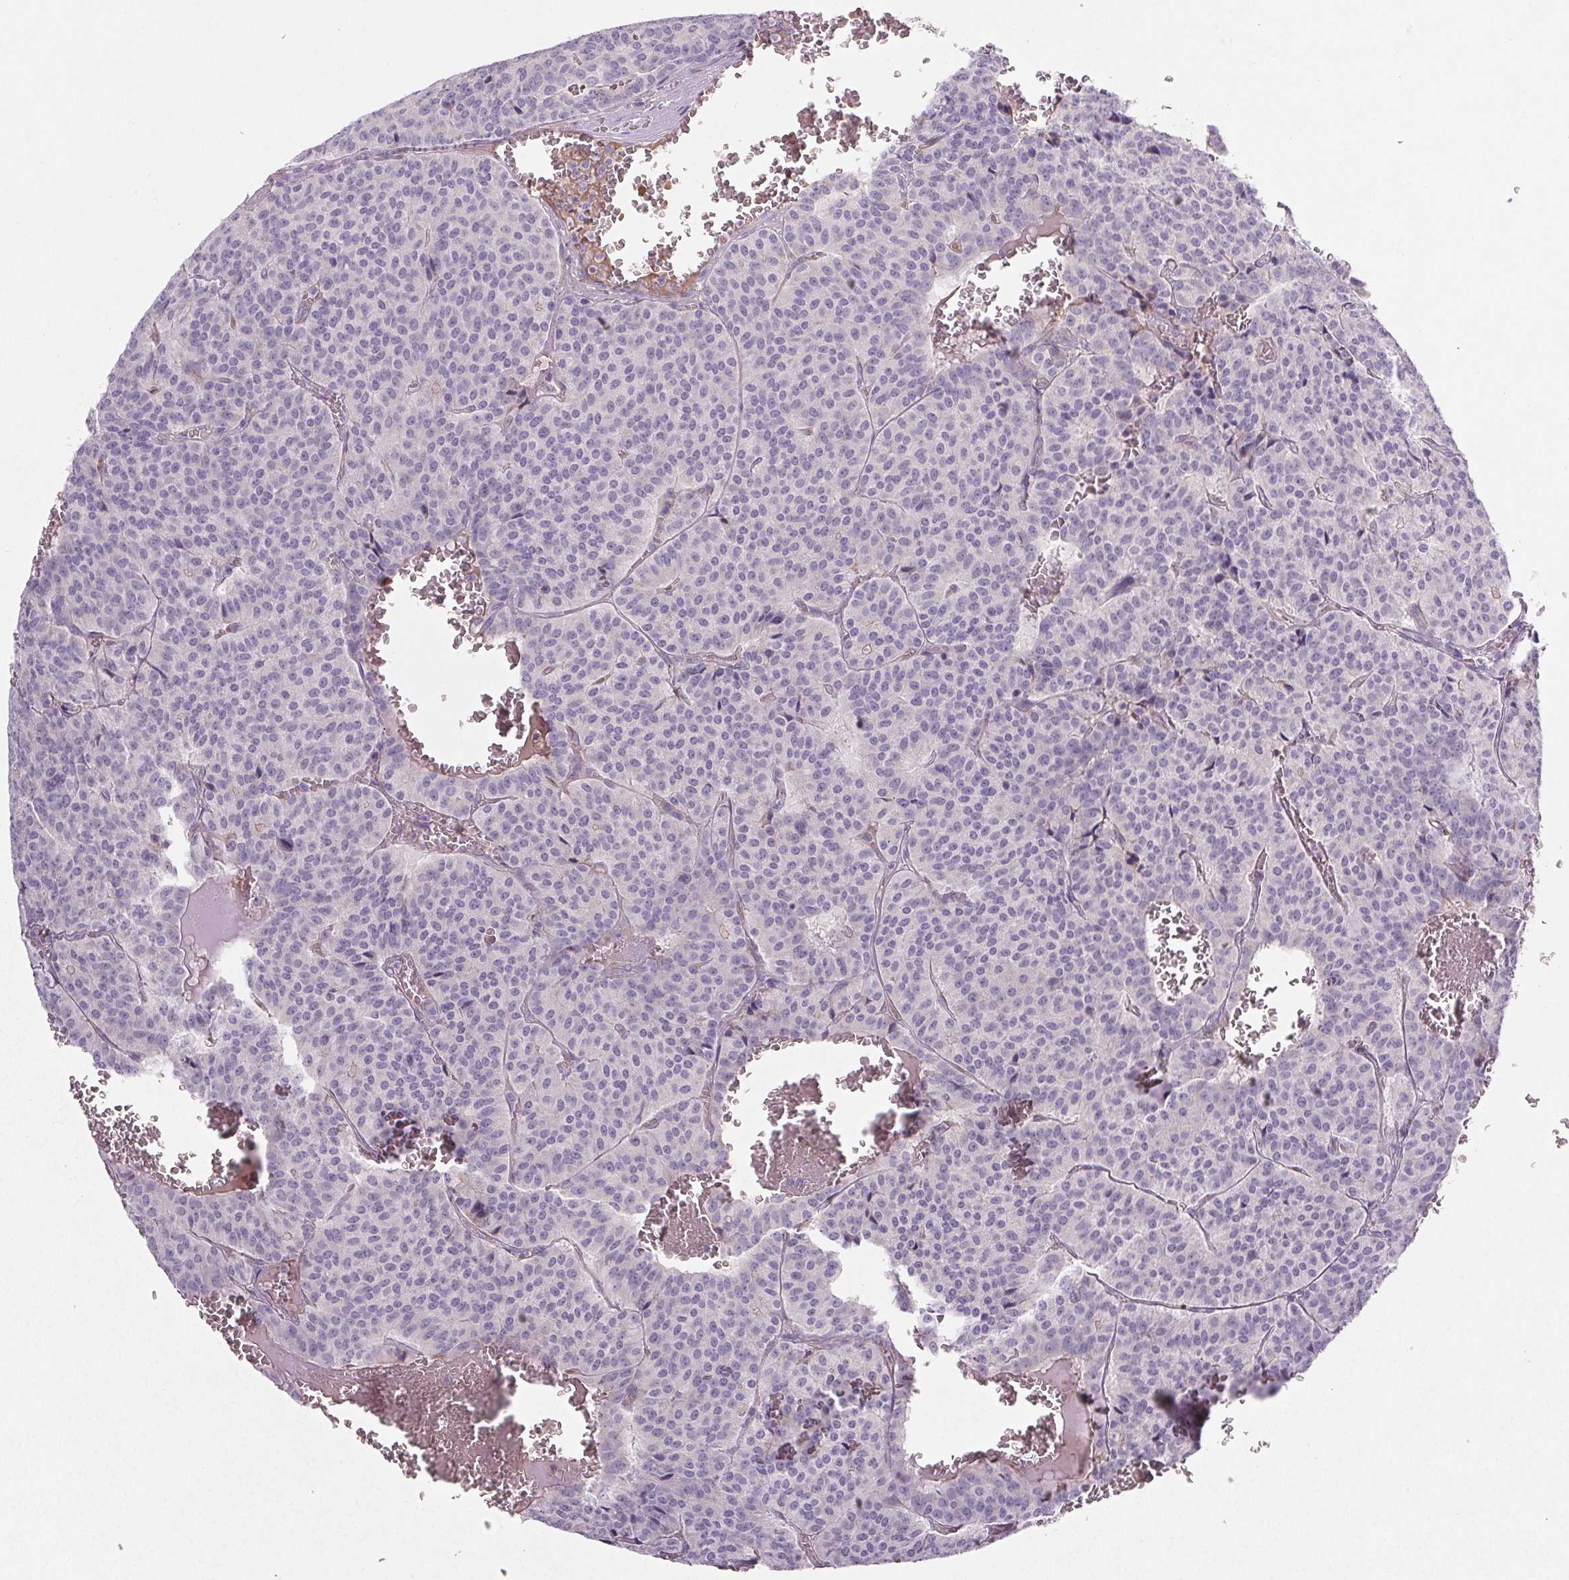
{"staining": {"intensity": "negative", "quantity": "none", "location": "none"}, "tissue": "carcinoid", "cell_type": "Tumor cells", "image_type": "cancer", "snomed": [{"axis": "morphology", "description": "Carcinoid, malignant, NOS"}, {"axis": "topography", "description": "Lung"}], "caption": "A photomicrograph of human carcinoid (malignant) is negative for staining in tumor cells. (DAB (3,3'-diaminobenzidine) immunohistochemistry with hematoxylin counter stain).", "gene": "APOC4", "patient": {"sex": "male", "age": 70}}